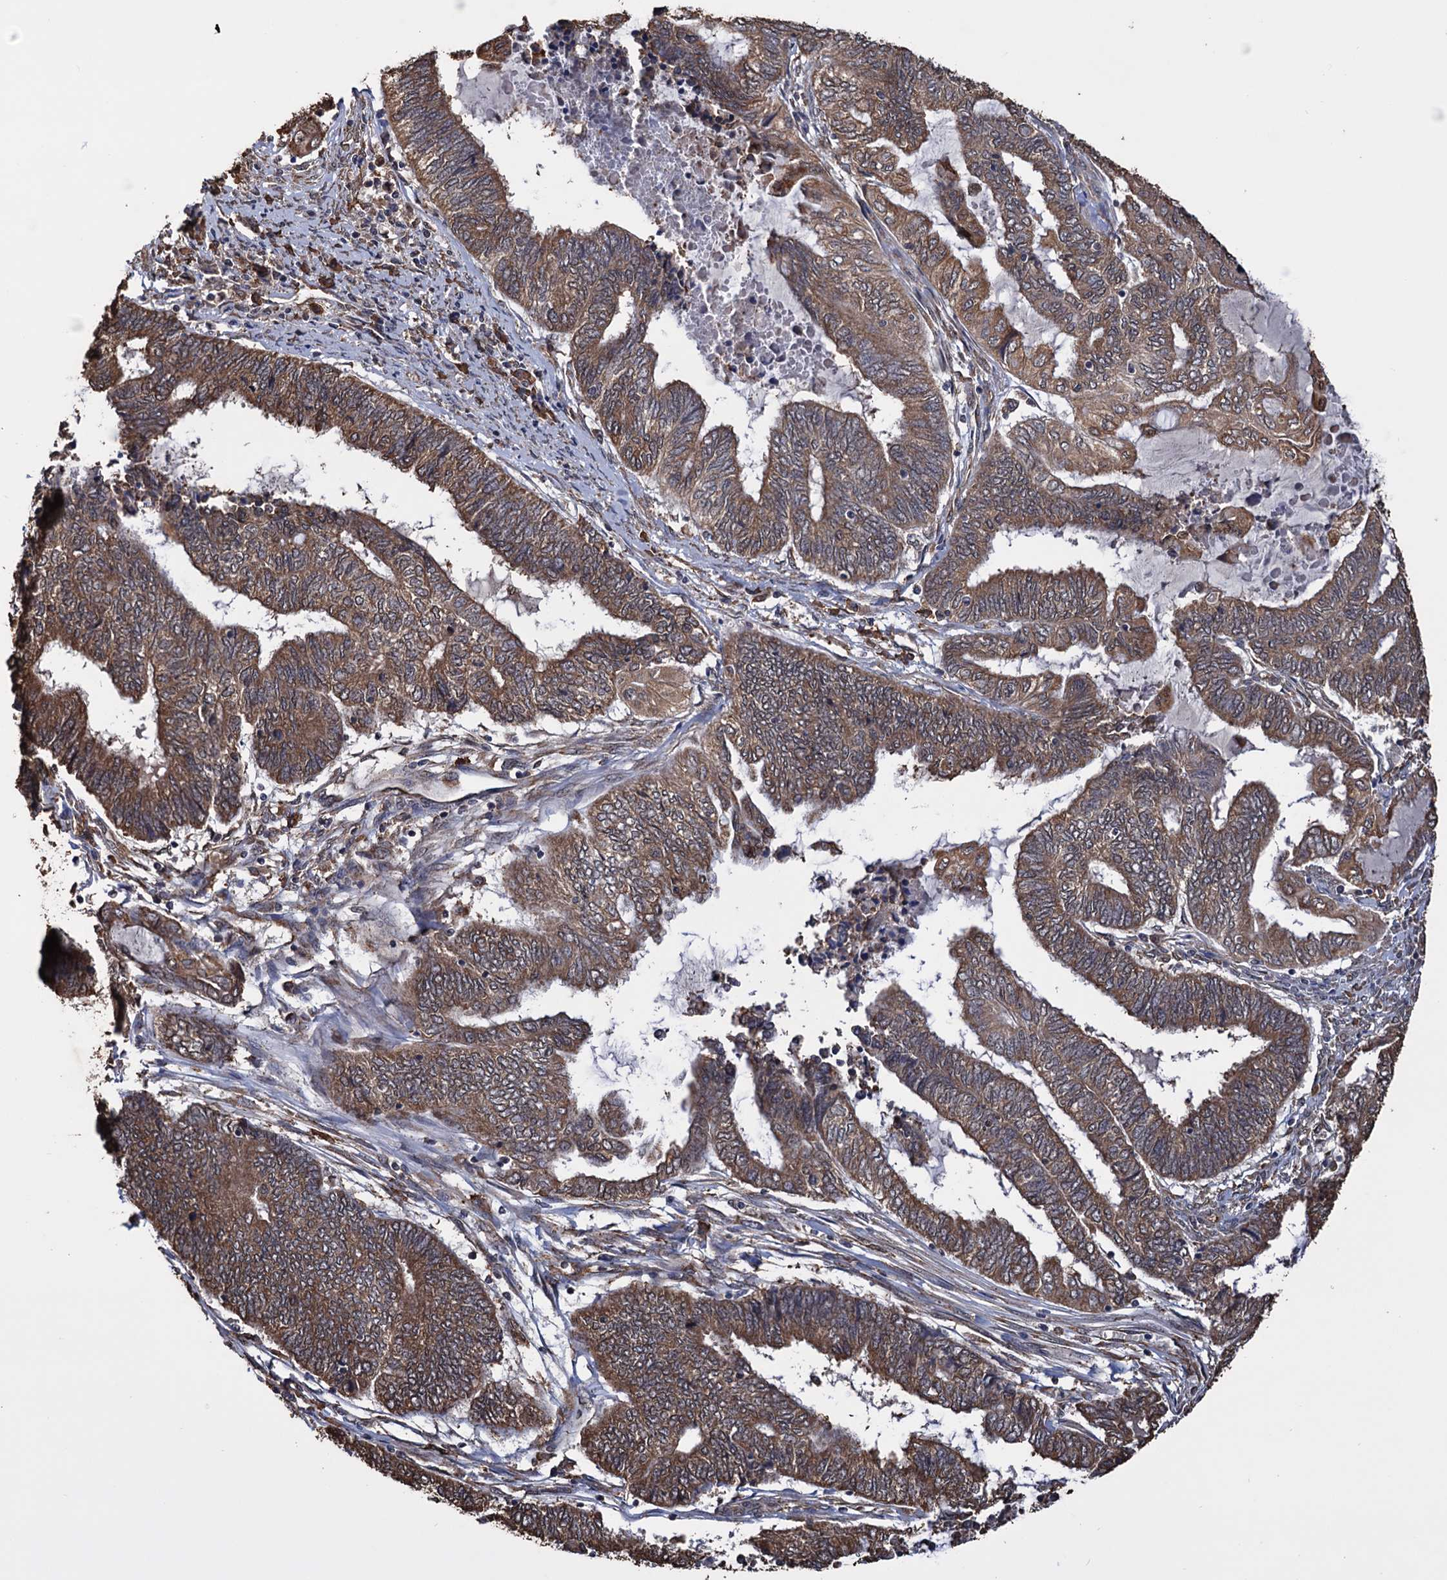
{"staining": {"intensity": "moderate", "quantity": ">75%", "location": "cytoplasmic/membranous"}, "tissue": "endometrial cancer", "cell_type": "Tumor cells", "image_type": "cancer", "snomed": [{"axis": "morphology", "description": "Adenocarcinoma, NOS"}, {"axis": "topography", "description": "Uterus"}, {"axis": "topography", "description": "Endometrium"}], "caption": "A brown stain highlights moderate cytoplasmic/membranous staining of a protein in endometrial cancer (adenocarcinoma) tumor cells.", "gene": "TBC1D12", "patient": {"sex": "female", "age": 70}}